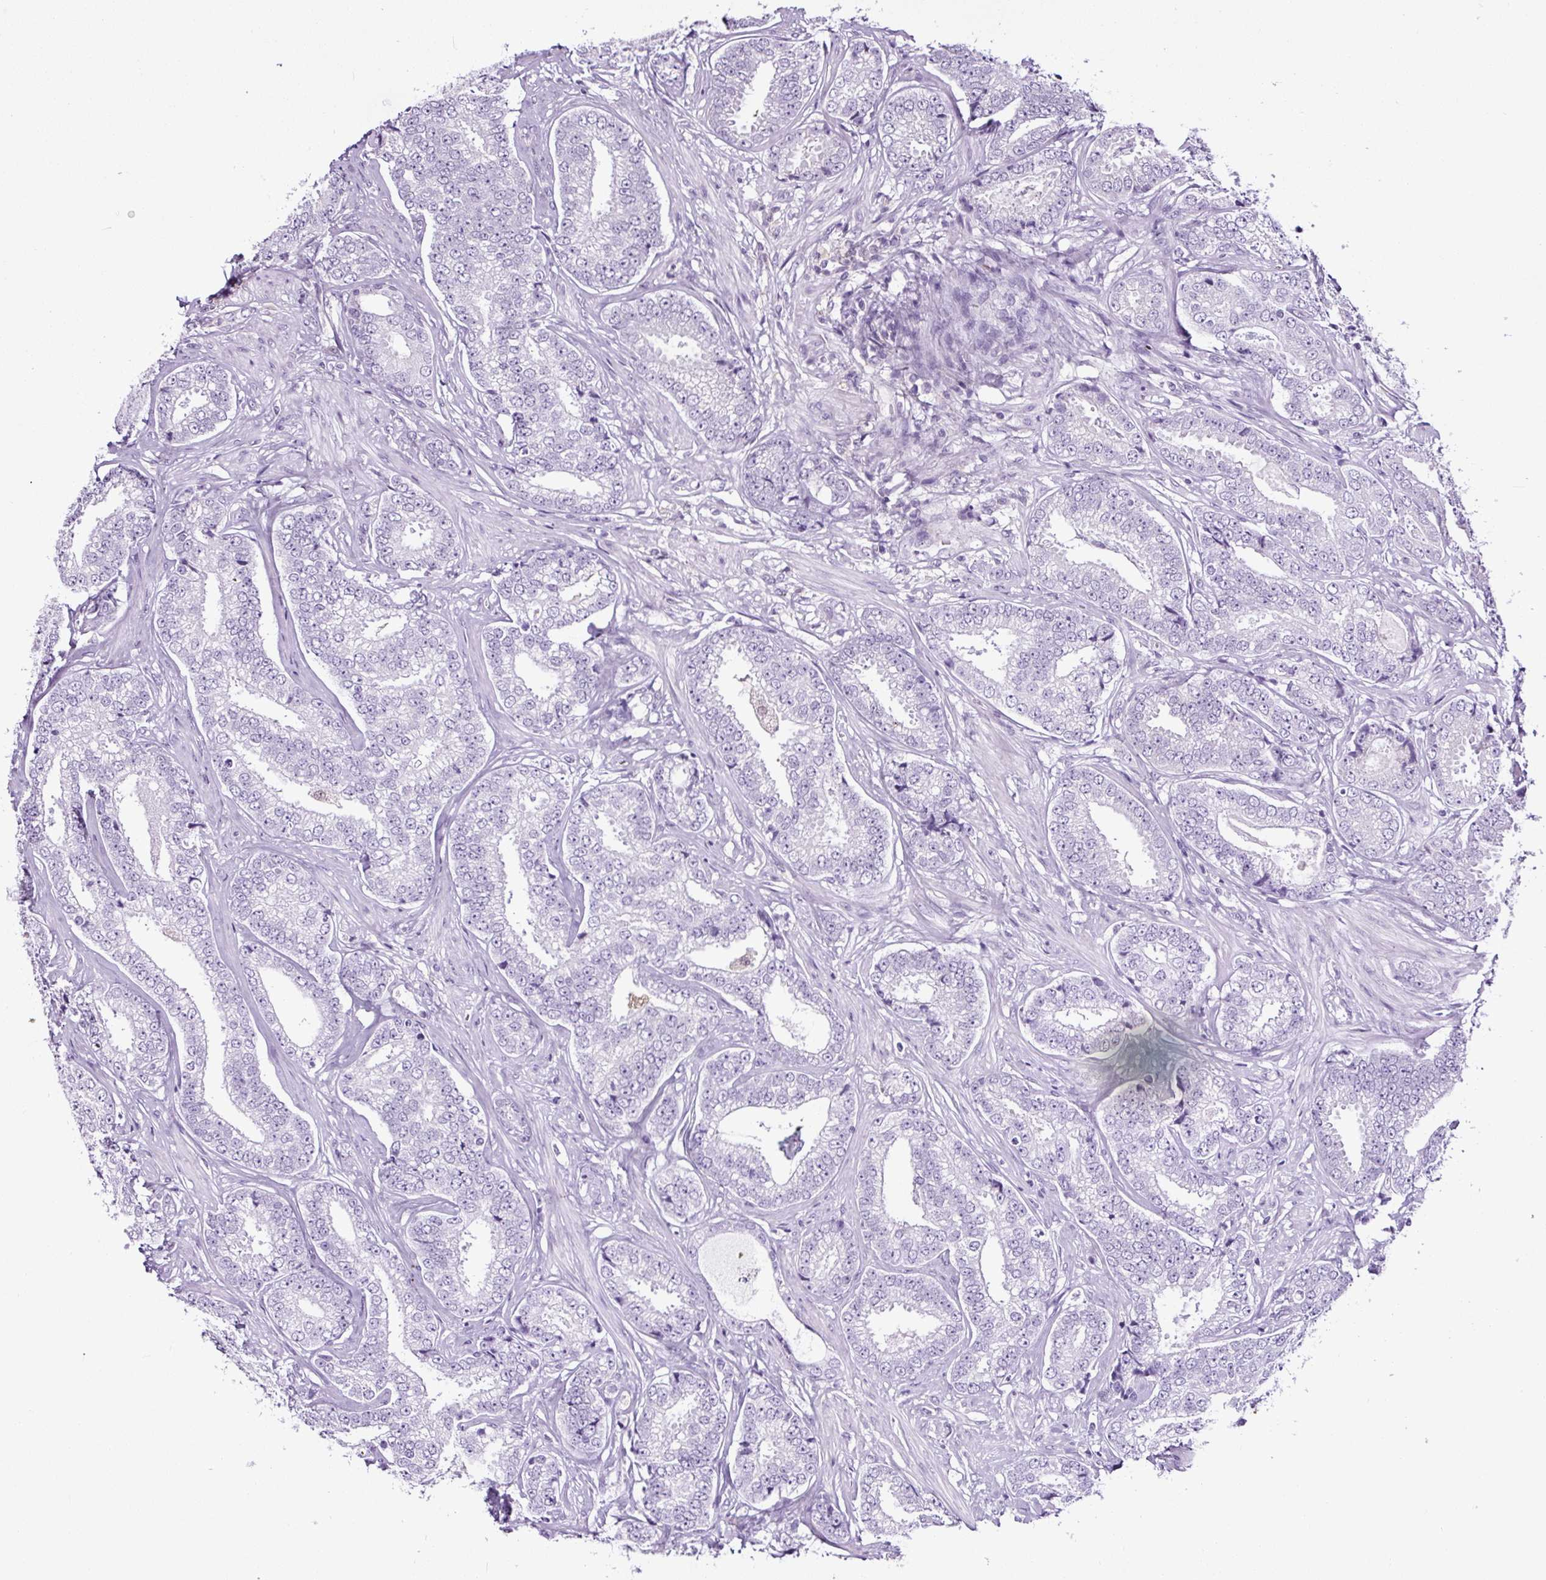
{"staining": {"intensity": "negative", "quantity": "none", "location": "none"}, "tissue": "prostate cancer", "cell_type": "Tumor cells", "image_type": "cancer", "snomed": [{"axis": "morphology", "description": "Adenocarcinoma, Low grade"}, {"axis": "topography", "description": "Prostate"}], "caption": "Protein analysis of prostate adenocarcinoma (low-grade) shows no significant positivity in tumor cells.", "gene": "TAFA3", "patient": {"sex": "male", "age": 63}}